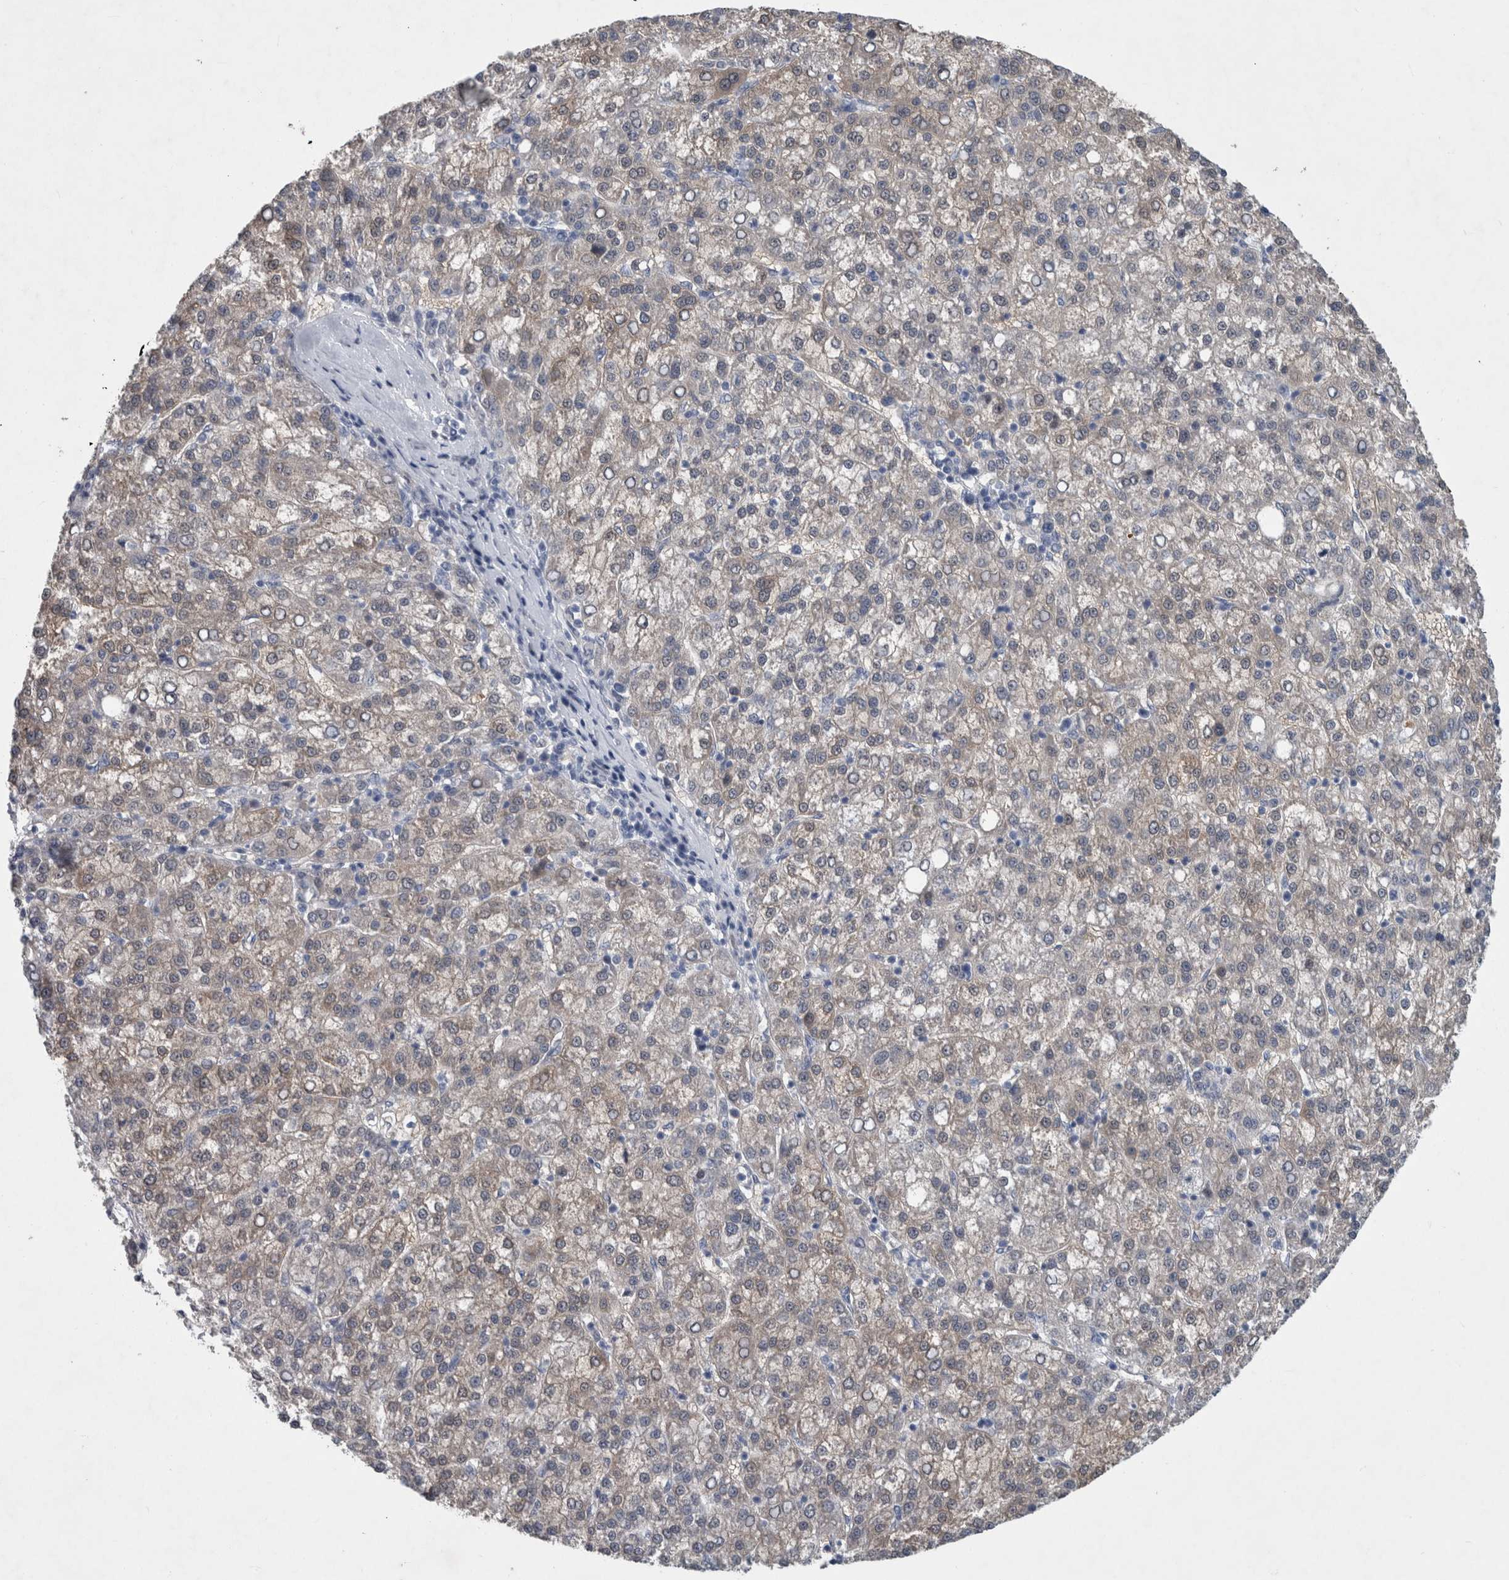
{"staining": {"intensity": "negative", "quantity": "none", "location": "none"}, "tissue": "liver cancer", "cell_type": "Tumor cells", "image_type": "cancer", "snomed": [{"axis": "morphology", "description": "Carcinoma, Hepatocellular, NOS"}, {"axis": "topography", "description": "Liver"}], "caption": "The photomicrograph demonstrates no significant staining in tumor cells of liver cancer.", "gene": "FAM83H", "patient": {"sex": "female", "age": 58}}